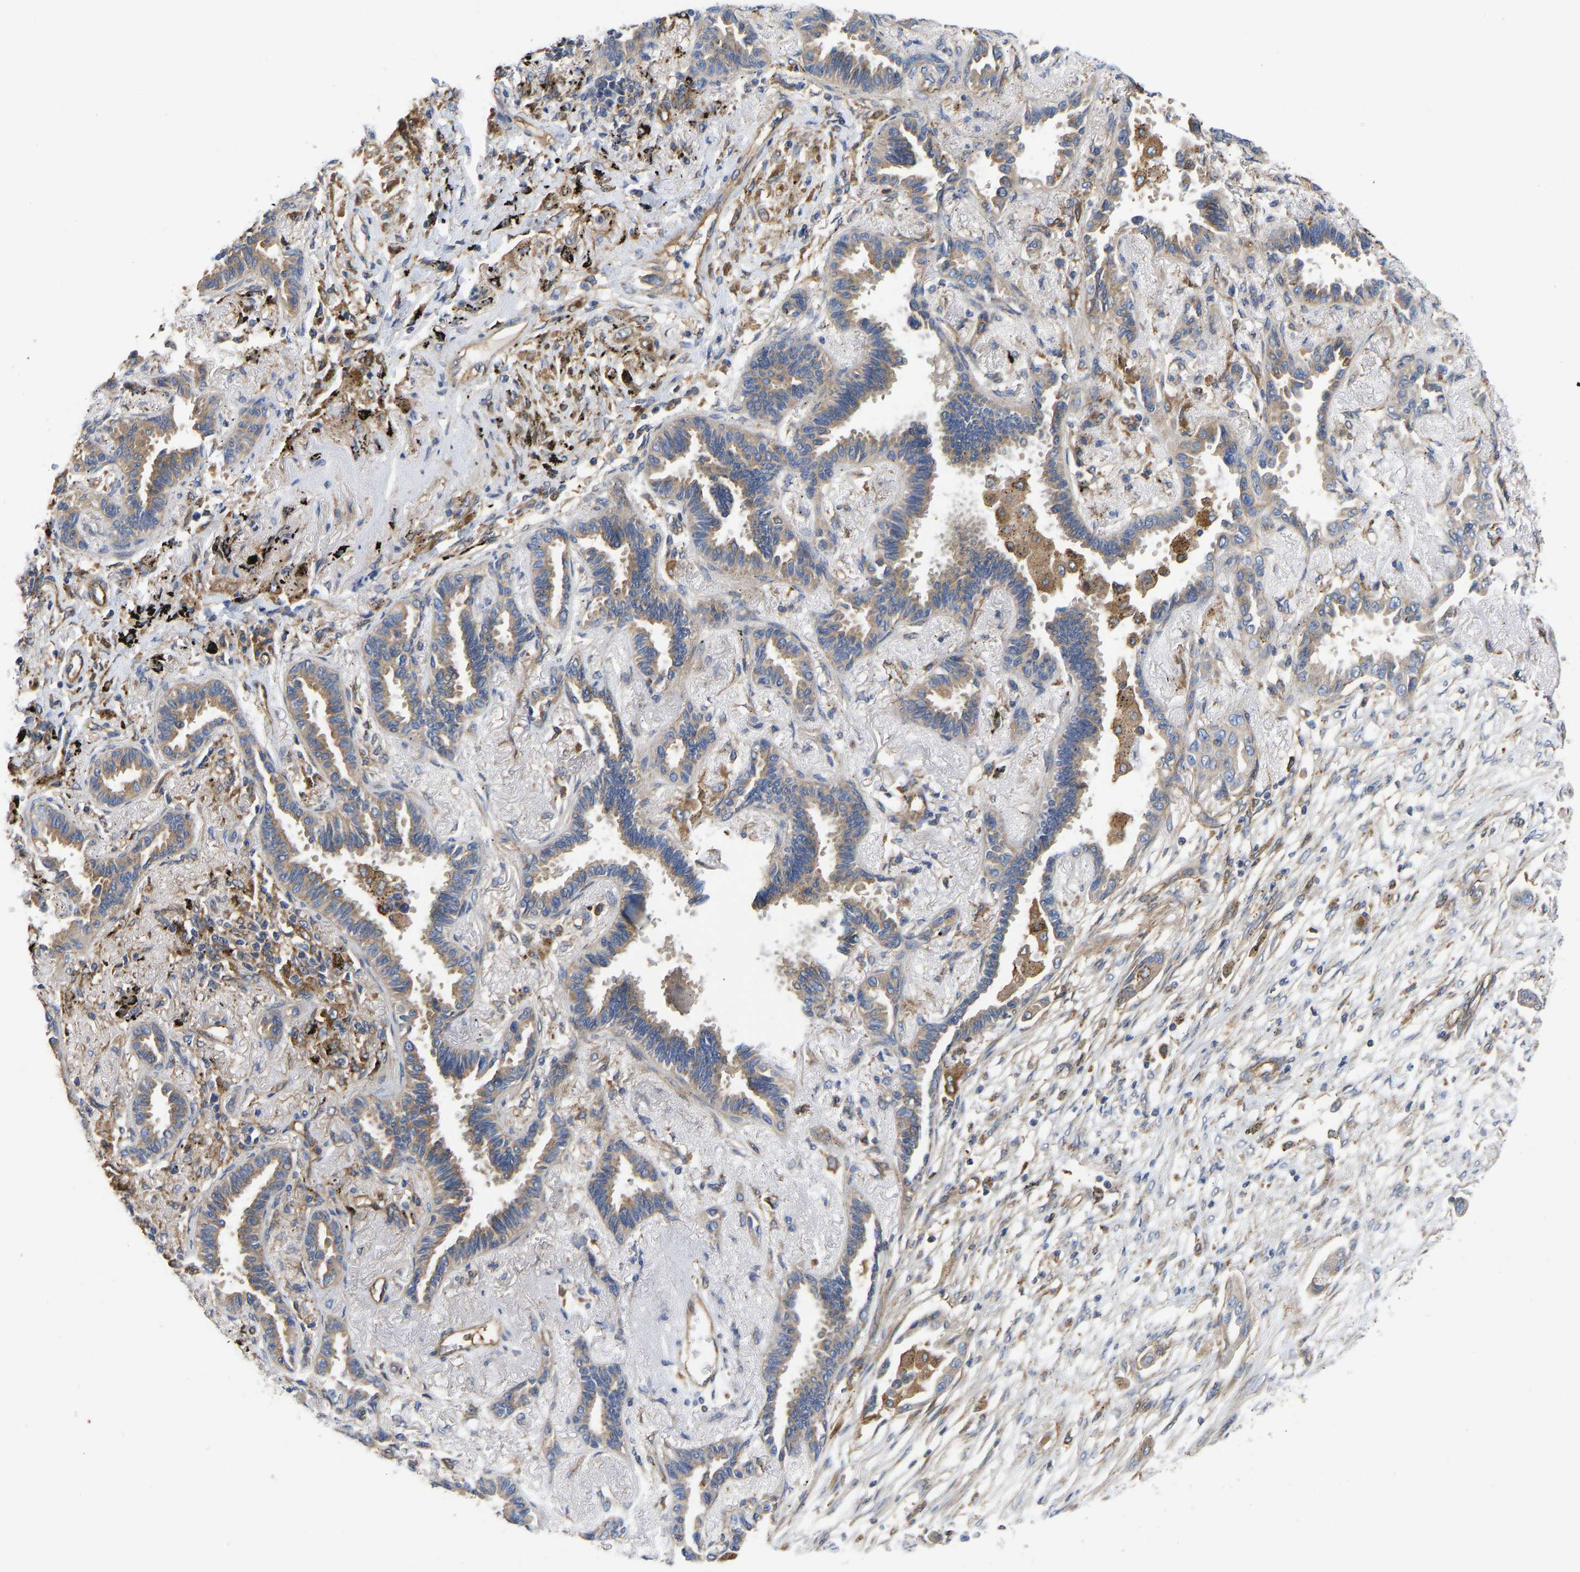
{"staining": {"intensity": "moderate", "quantity": "25%-75%", "location": "cytoplasmic/membranous"}, "tissue": "lung cancer", "cell_type": "Tumor cells", "image_type": "cancer", "snomed": [{"axis": "morphology", "description": "Adenocarcinoma, NOS"}, {"axis": "topography", "description": "Lung"}], "caption": "Lung cancer (adenocarcinoma) stained with a protein marker reveals moderate staining in tumor cells.", "gene": "FLNB", "patient": {"sex": "male", "age": 59}}